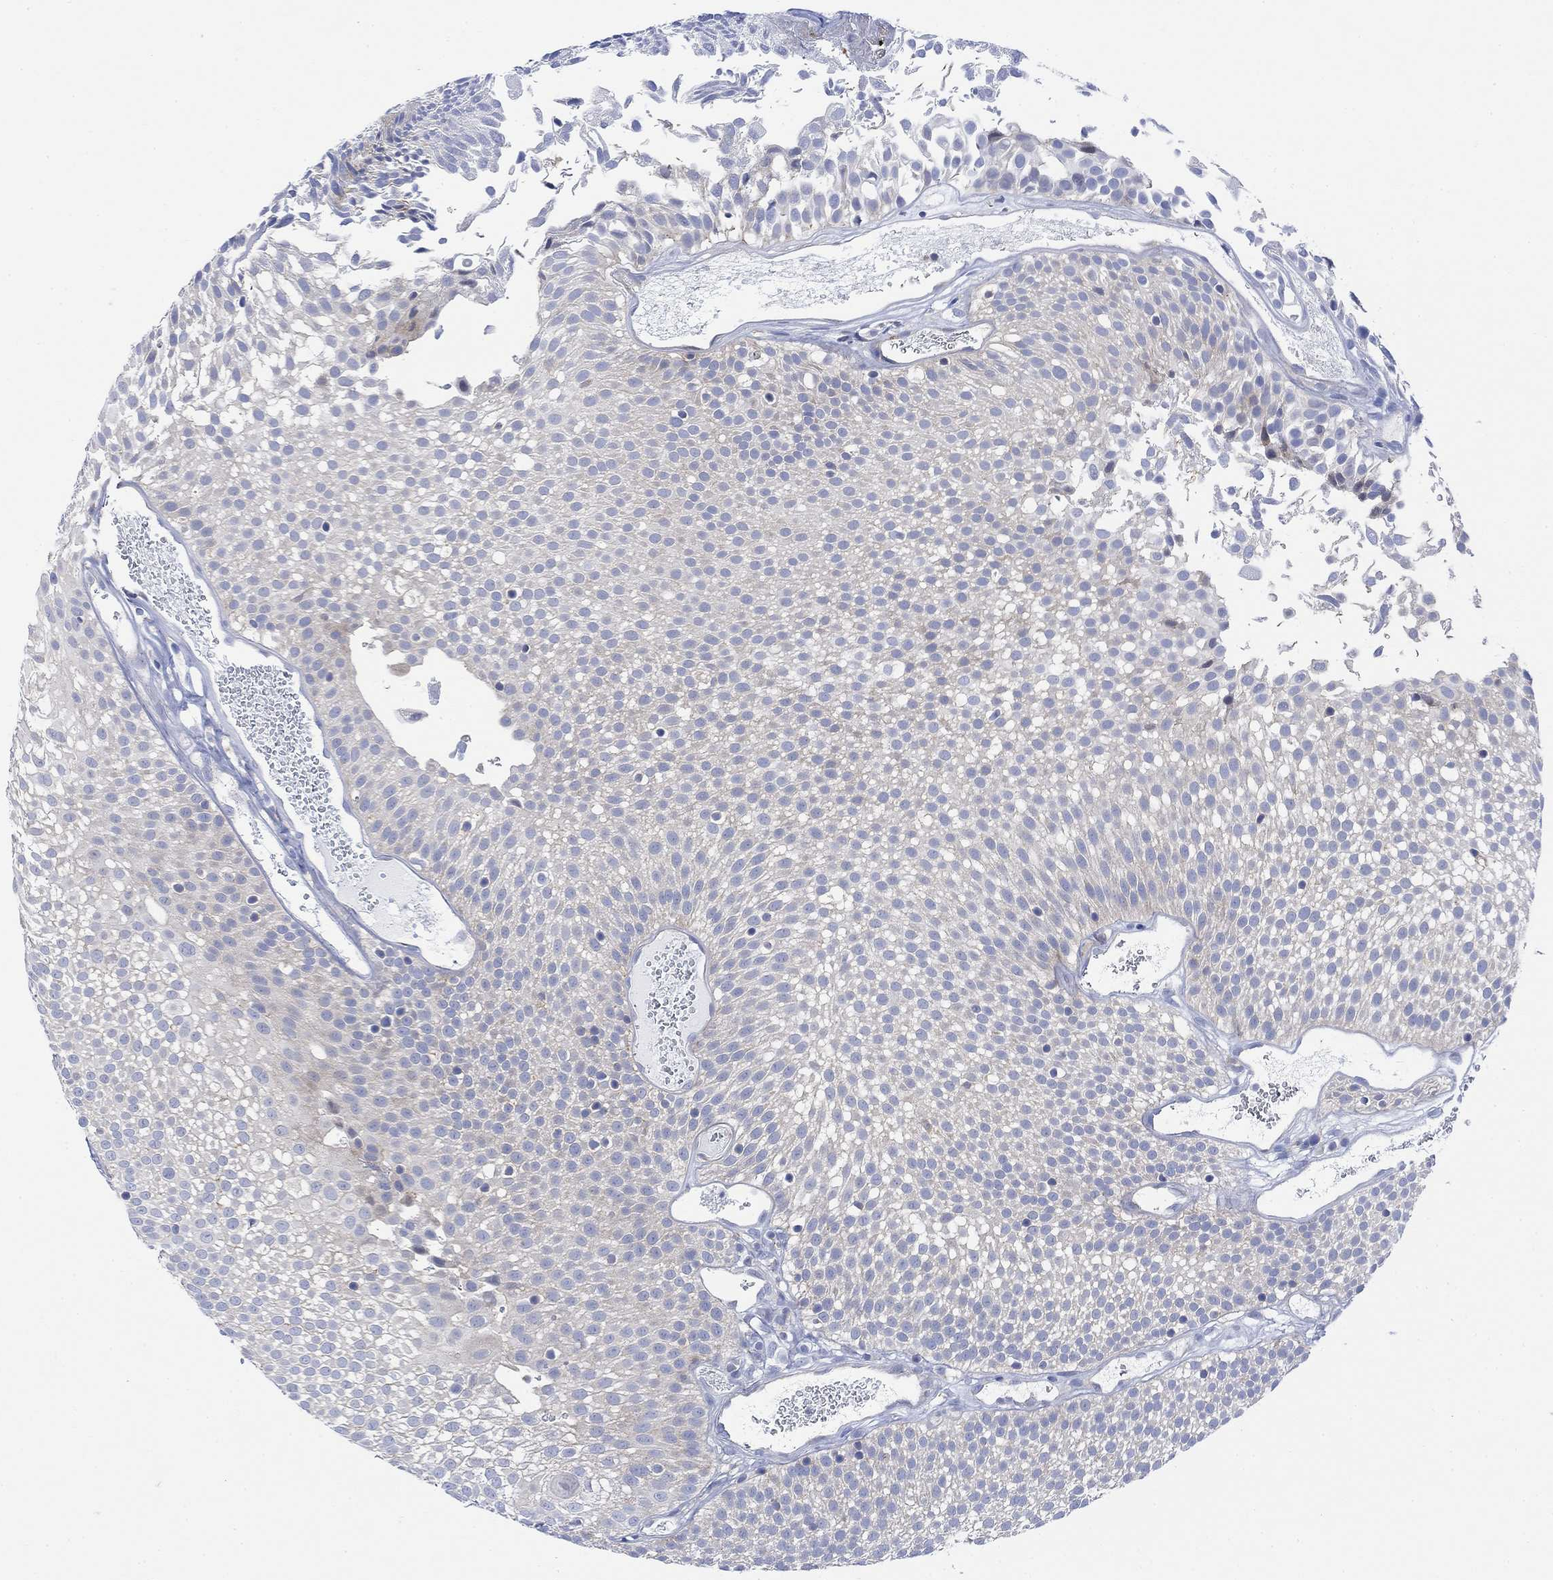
{"staining": {"intensity": "moderate", "quantity": "<25%", "location": "cytoplasmic/membranous"}, "tissue": "urothelial cancer", "cell_type": "Tumor cells", "image_type": "cancer", "snomed": [{"axis": "morphology", "description": "Urothelial carcinoma, Low grade"}, {"axis": "topography", "description": "Urinary bladder"}], "caption": "This is a histology image of immunohistochemistry (IHC) staining of urothelial cancer, which shows moderate positivity in the cytoplasmic/membranous of tumor cells.", "gene": "ARSK", "patient": {"sex": "male", "age": 52}}